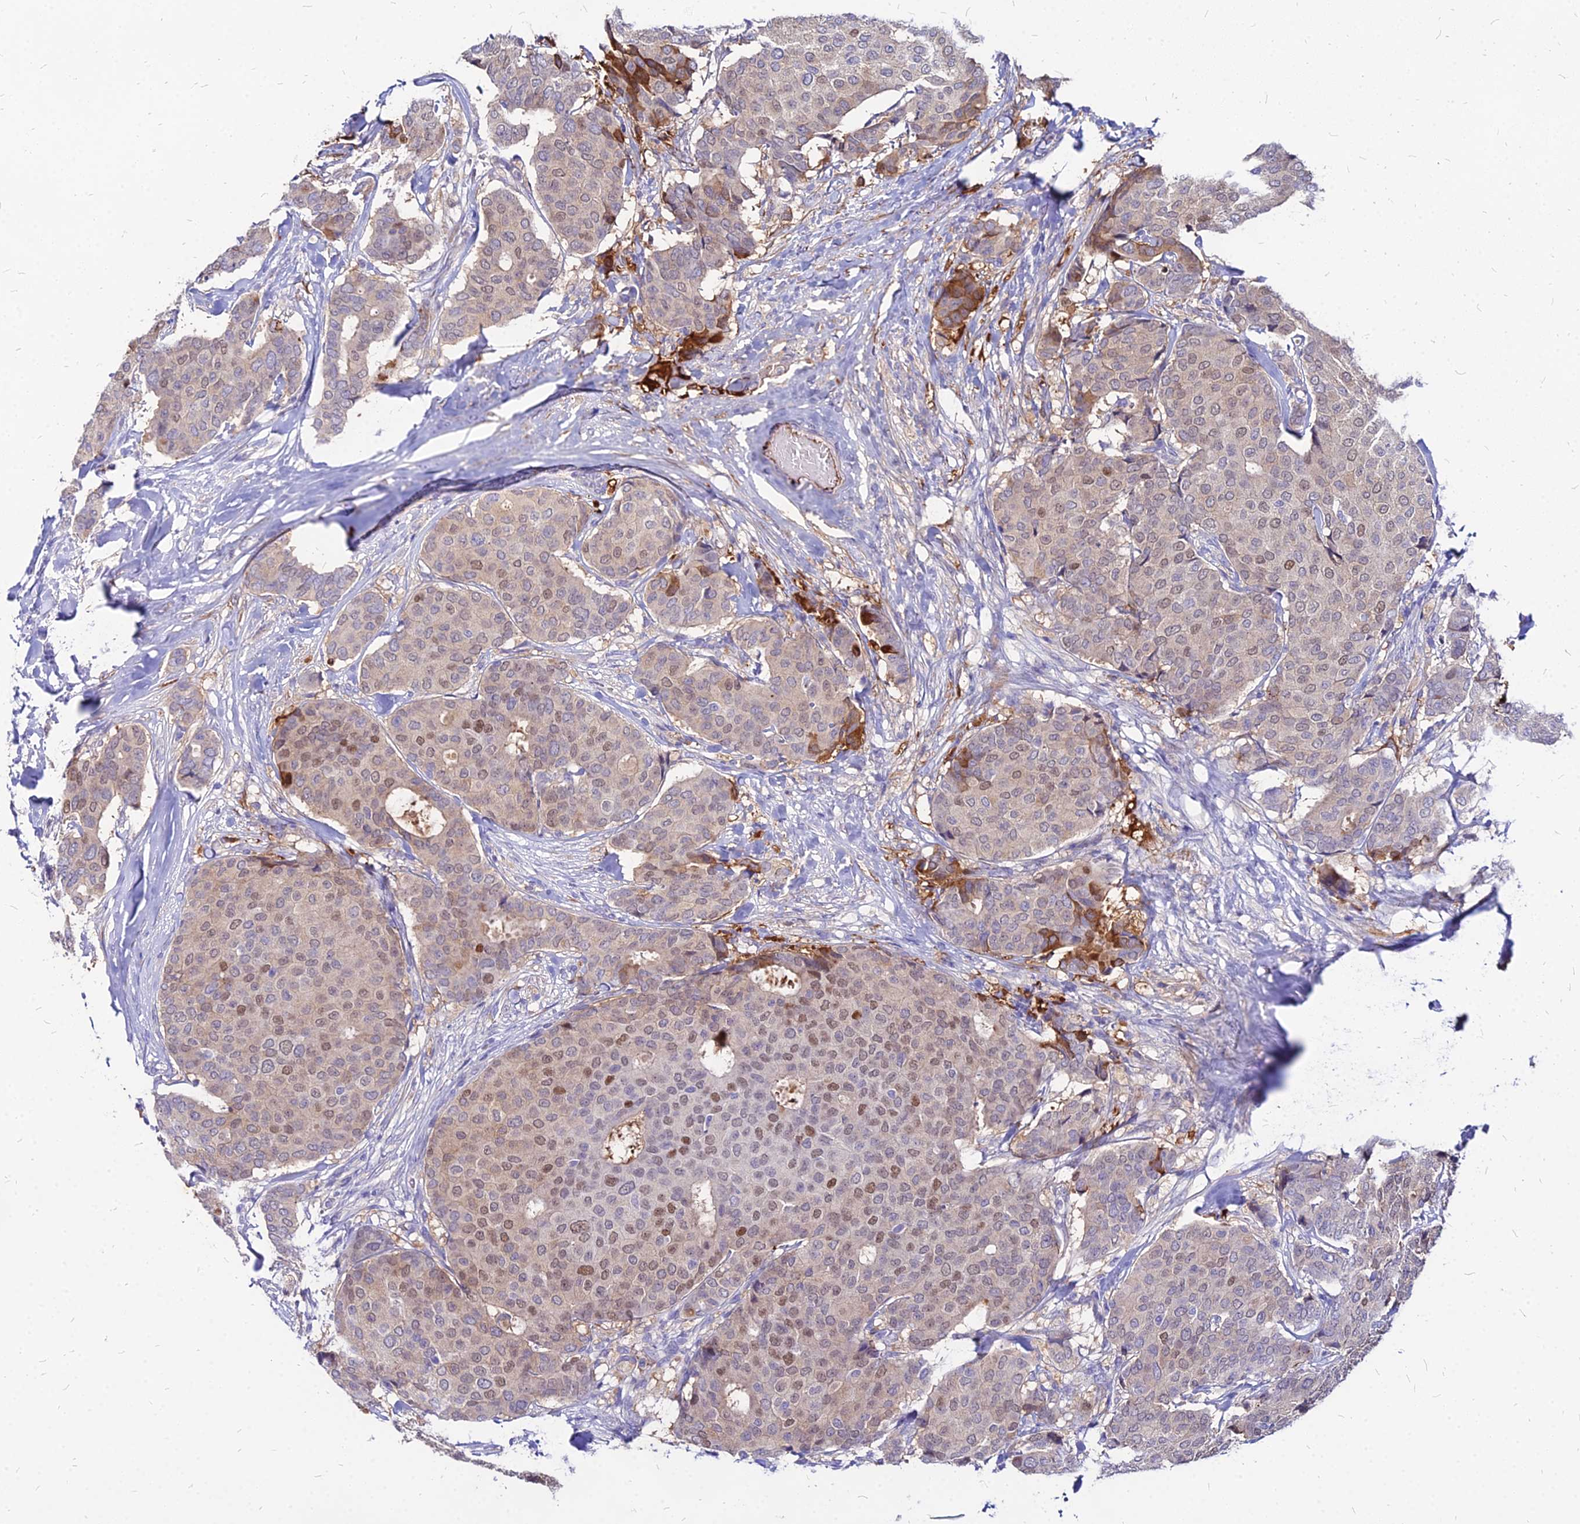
{"staining": {"intensity": "moderate", "quantity": "<25%", "location": "cytoplasmic/membranous,nuclear"}, "tissue": "breast cancer", "cell_type": "Tumor cells", "image_type": "cancer", "snomed": [{"axis": "morphology", "description": "Duct carcinoma"}, {"axis": "topography", "description": "Breast"}], "caption": "Brown immunohistochemical staining in breast cancer demonstrates moderate cytoplasmic/membranous and nuclear expression in approximately <25% of tumor cells.", "gene": "ACSM6", "patient": {"sex": "female", "age": 75}}